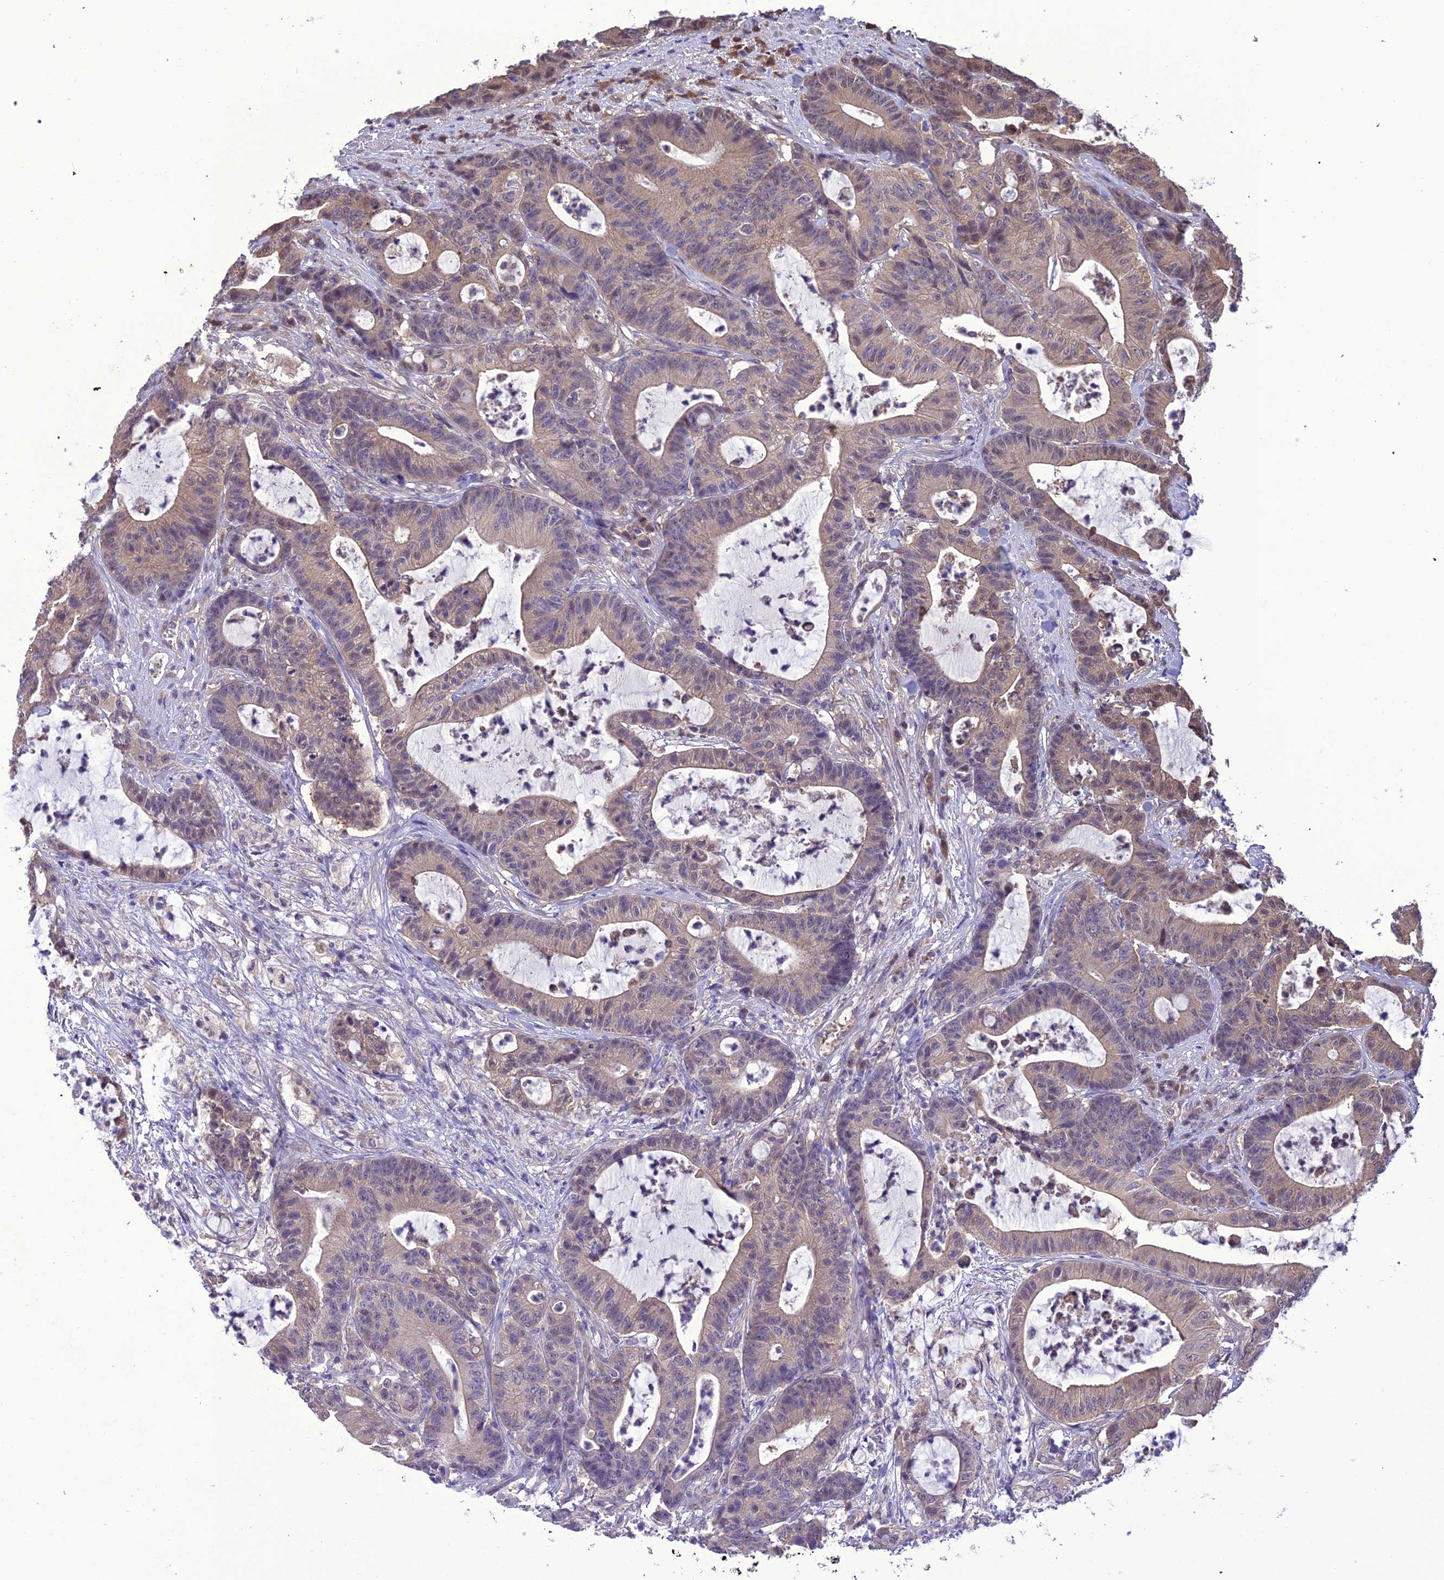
{"staining": {"intensity": "weak", "quantity": "<25%", "location": "cytoplasmic/membranous"}, "tissue": "colorectal cancer", "cell_type": "Tumor cells", "image_type": "cancer", "snomed": [{"axis": "morphology", "description": "Adenocarcinoma, NOS"}, {"axis": "topography", "description": "Colon"}], "caption": "The photomicrograph shows no significant staining in tumor cells of colorectal adenocarcinoma.", "gene": "BORCS6", "patient": {"sex": "female", "age": 84}}